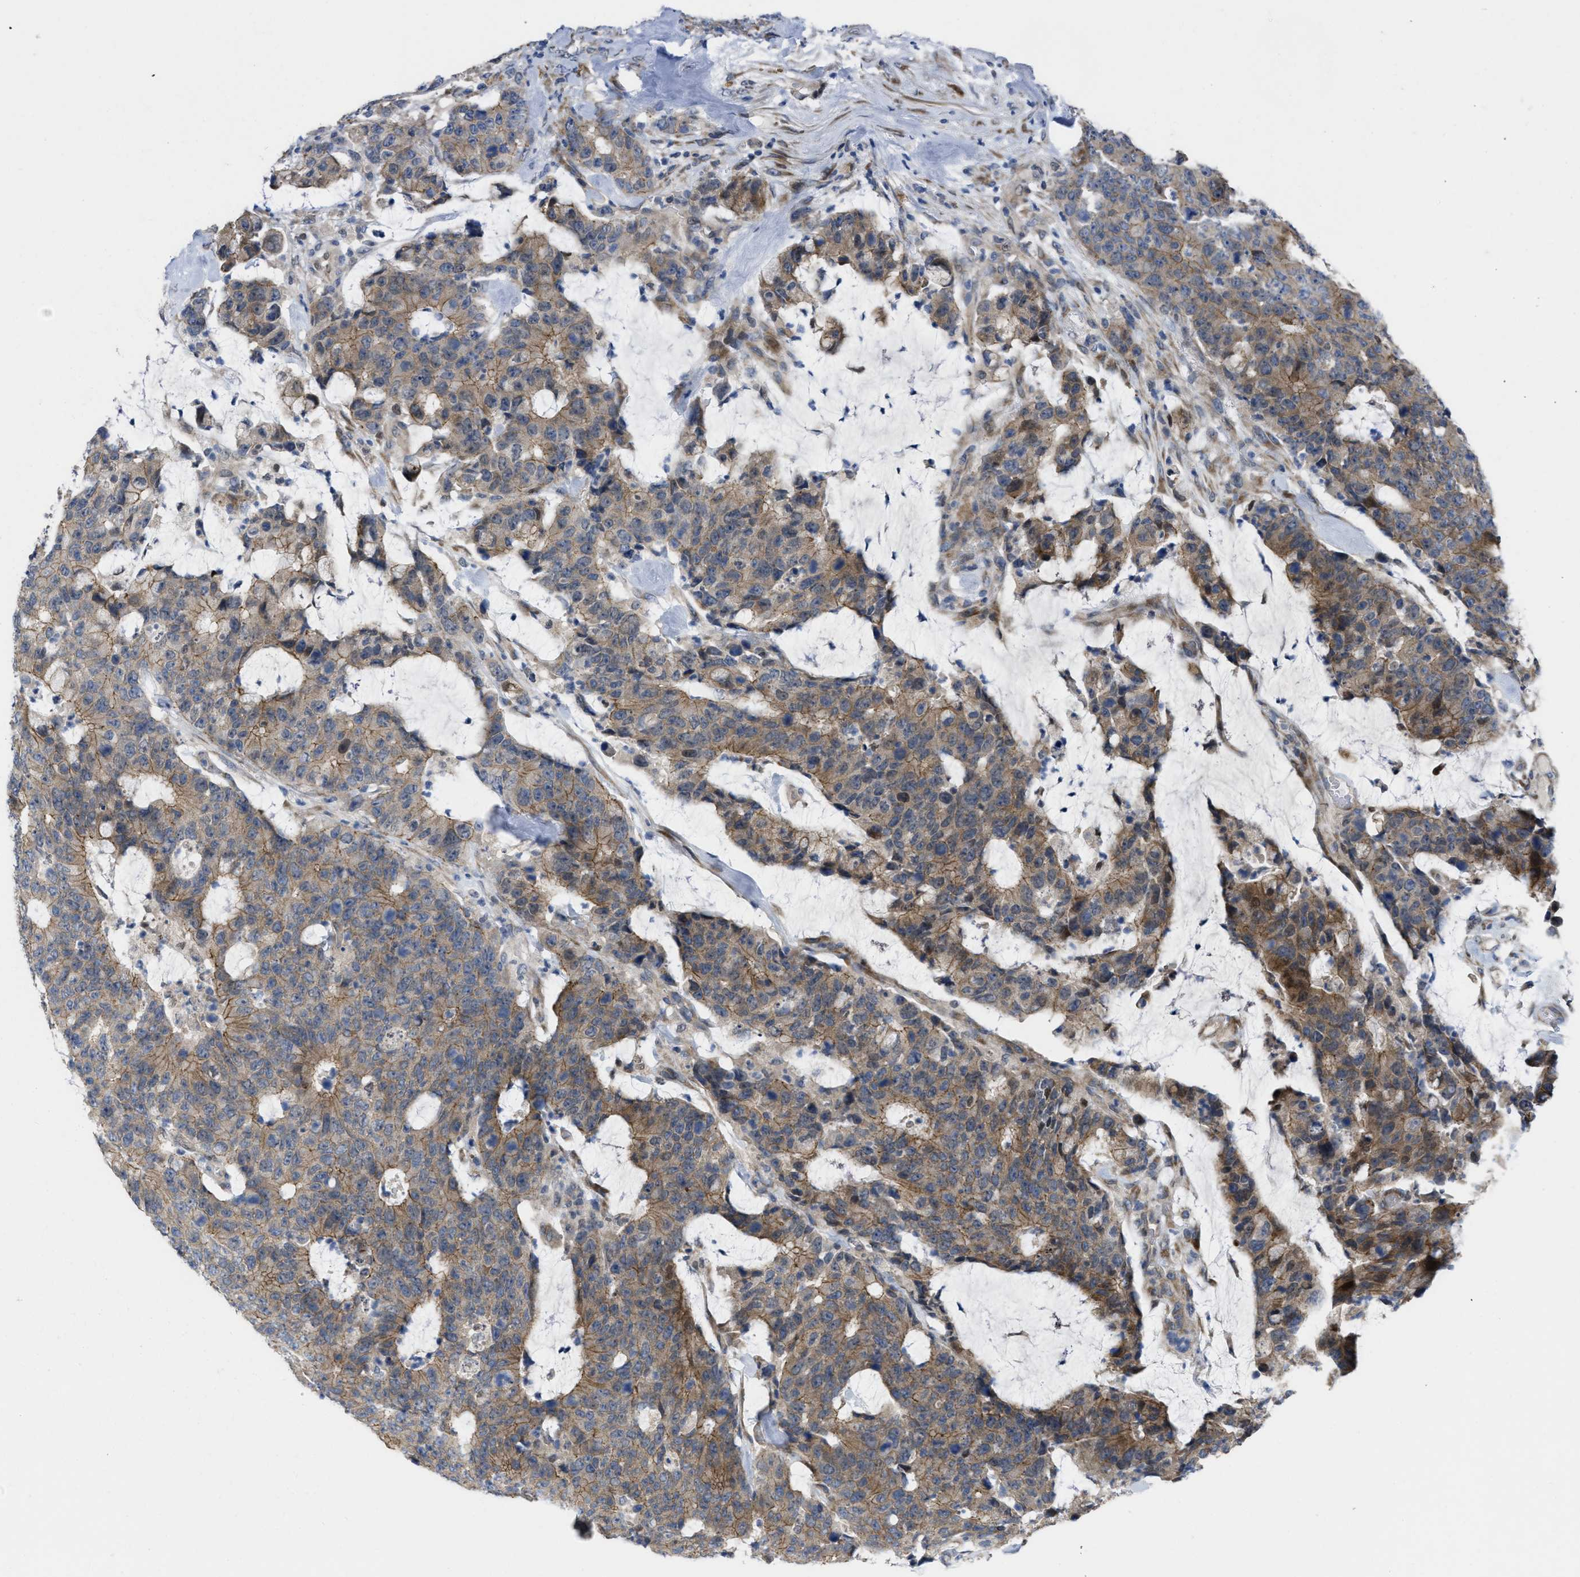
{"staining": {"intensity": "moderate", "quantity": "25%-75%", "location": "cytoplasmic/membranous"}, "tissue": "colorectal cancer", "cell_type": "Tumor cells", "image_type": "cancer", "snomed": [{"axis": "morphology", "description": "Adenocarcinoma, NOS"}, {"axis": "topography", "description": "Colon"}], "caption": "Human colorectal cancer stained for a protein (brown) exhibits moderate cytoplasmic/membranous positive staining in about 25%-75% of tumor cells.", "gene": "CDPF1", "patient": {"sex": "female", "age": 86}}